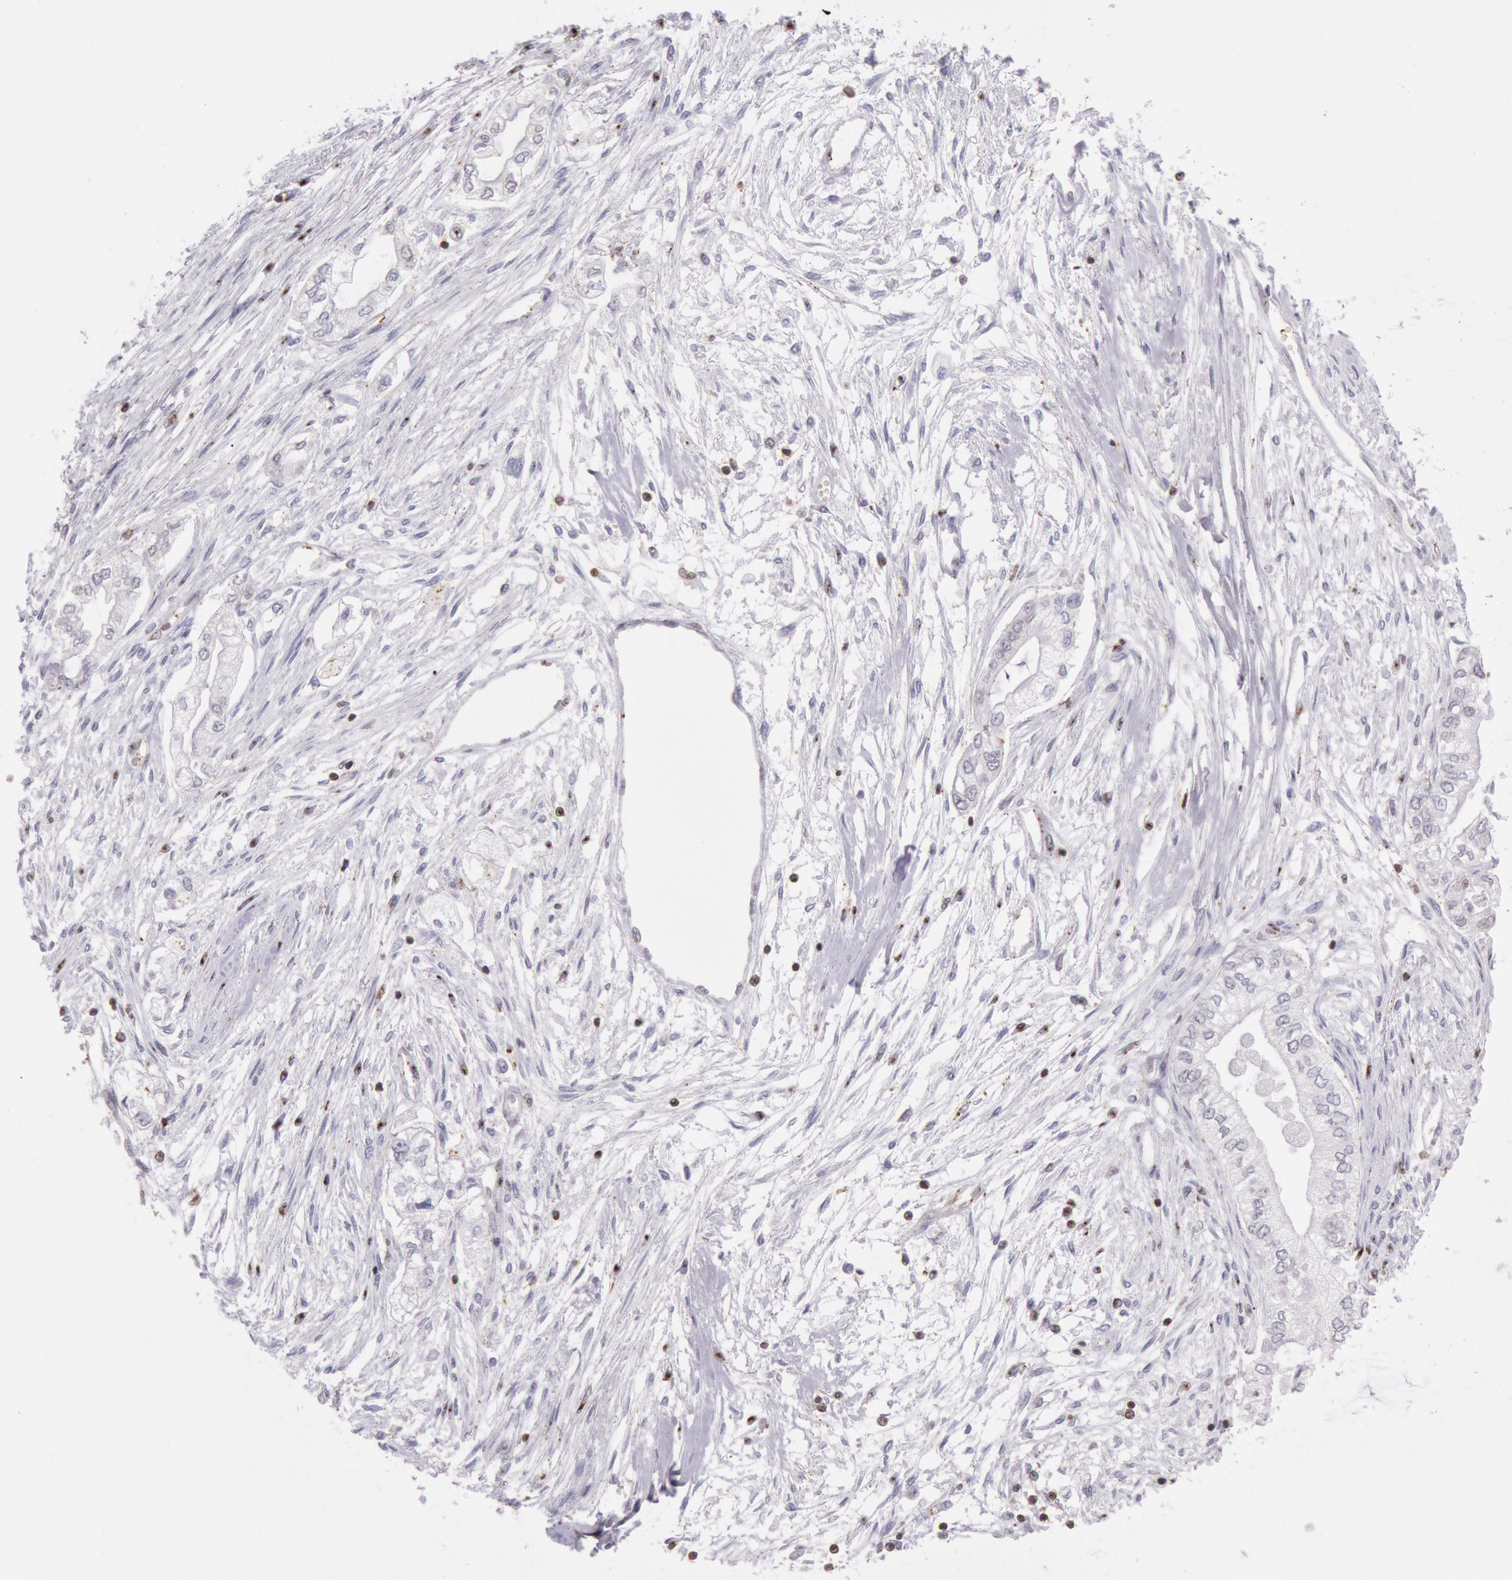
{"staining": {"intensity": "negative", "quantity": "none", "location": "none"}, "tissue": "pancreatic cancer", "cell_type": "Tumor cells", "image_type": "cancer", "snomed": [{"axis": "morphology", "description": "Adenocarcinoma, NOS"}, {"axis": "topography", "description": "Pancreas"}], "caption": "Photomicrograph shows no protein expression in tumor cells of pancreatic adenocarcinoma tissue.", "gene": "HIF1A", "patient": {"sex": "male", "age": 79}}